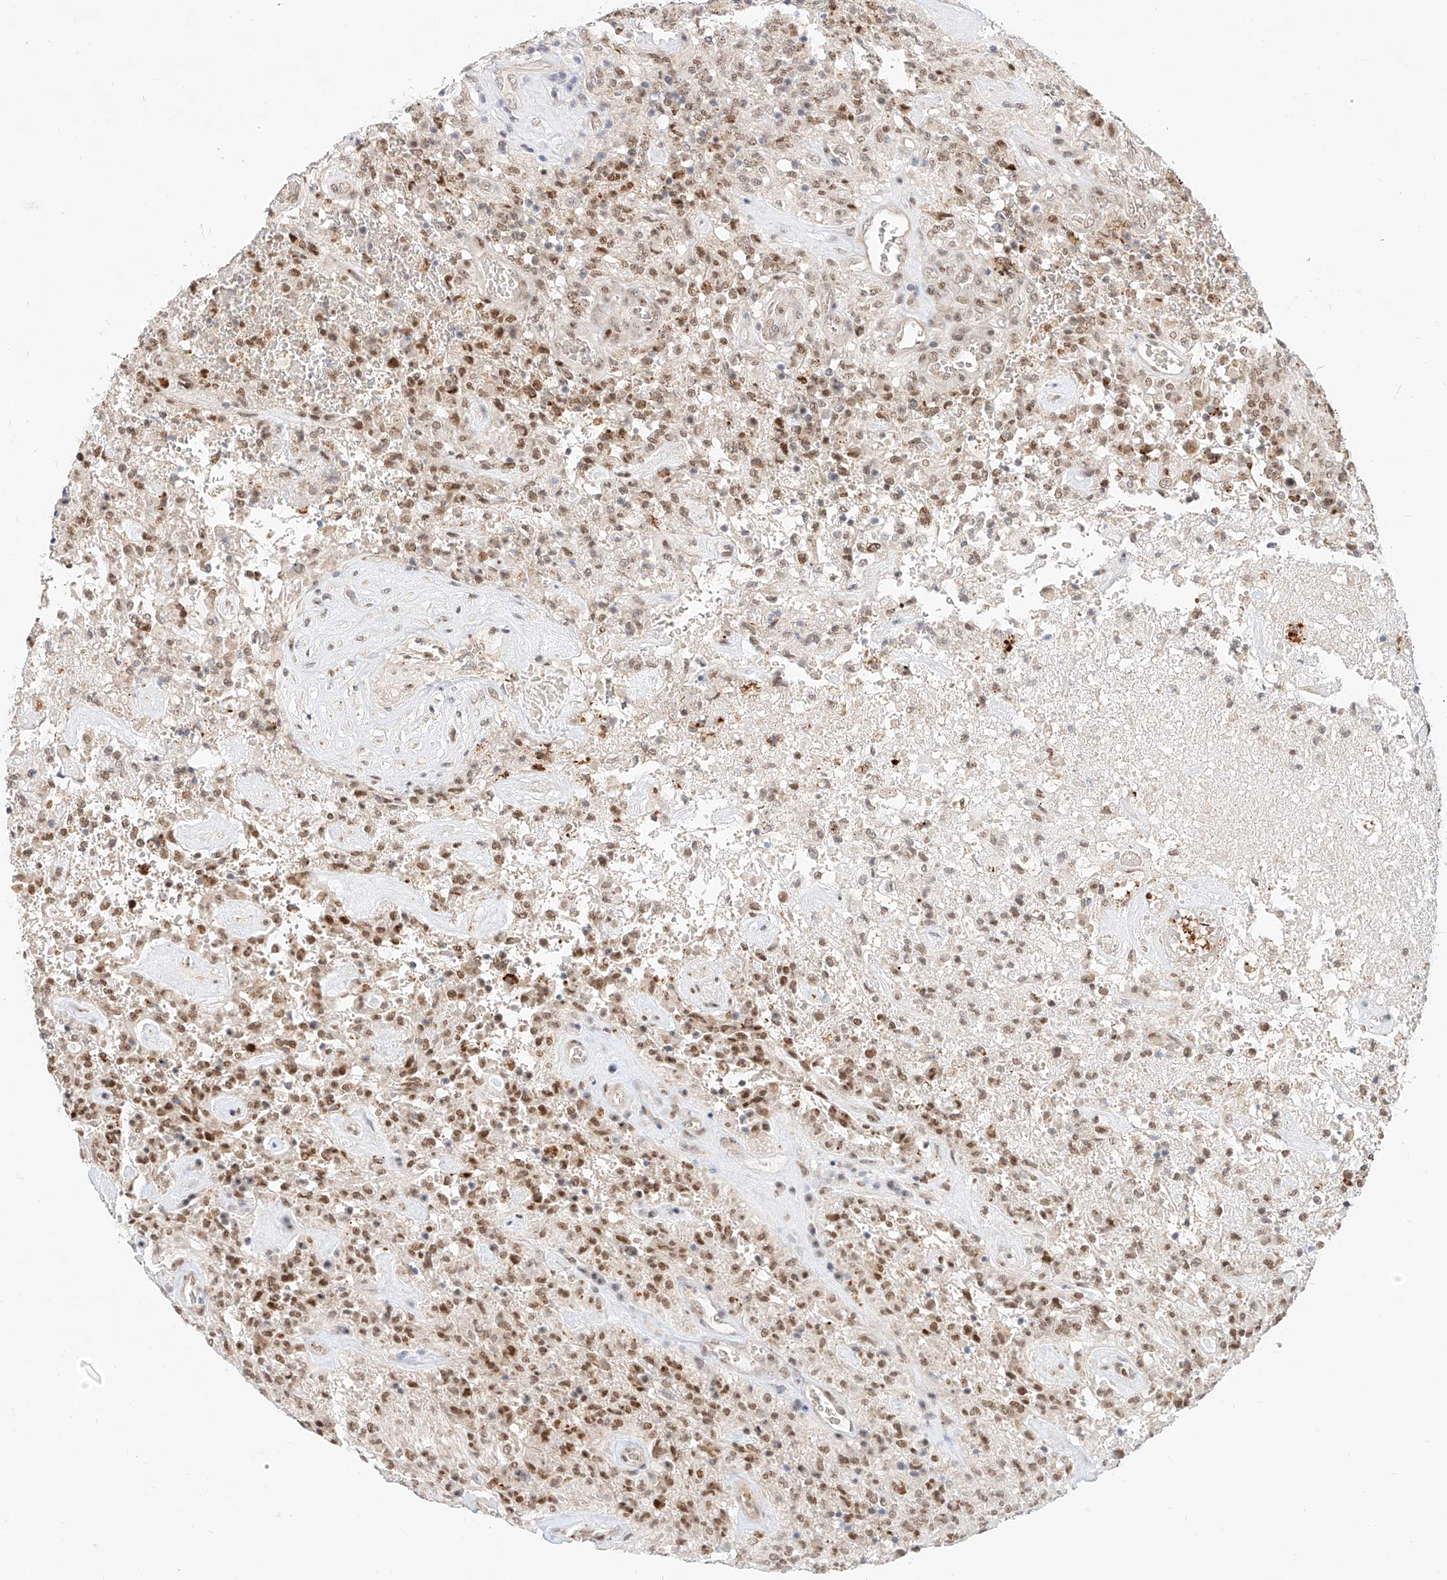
{"staining": {"intensity": "moderate", "quantity": ">75%", "location": "nuclear"}, "tissue": "glioma", "cell_type": "Tumor cells", "image_type": "cancer", "snomed": [{"axis": "morphology", "description": "Glioma, malignant, High grade"}, {"axis": "topography", "description": "Brain"}], "caption": "Tumor cells show medium levels of moderate nuclear positivity in approximately >75% of cells in glioma.", "gene": "CBX8", "patient": {"sex": "female", "age": 57}}